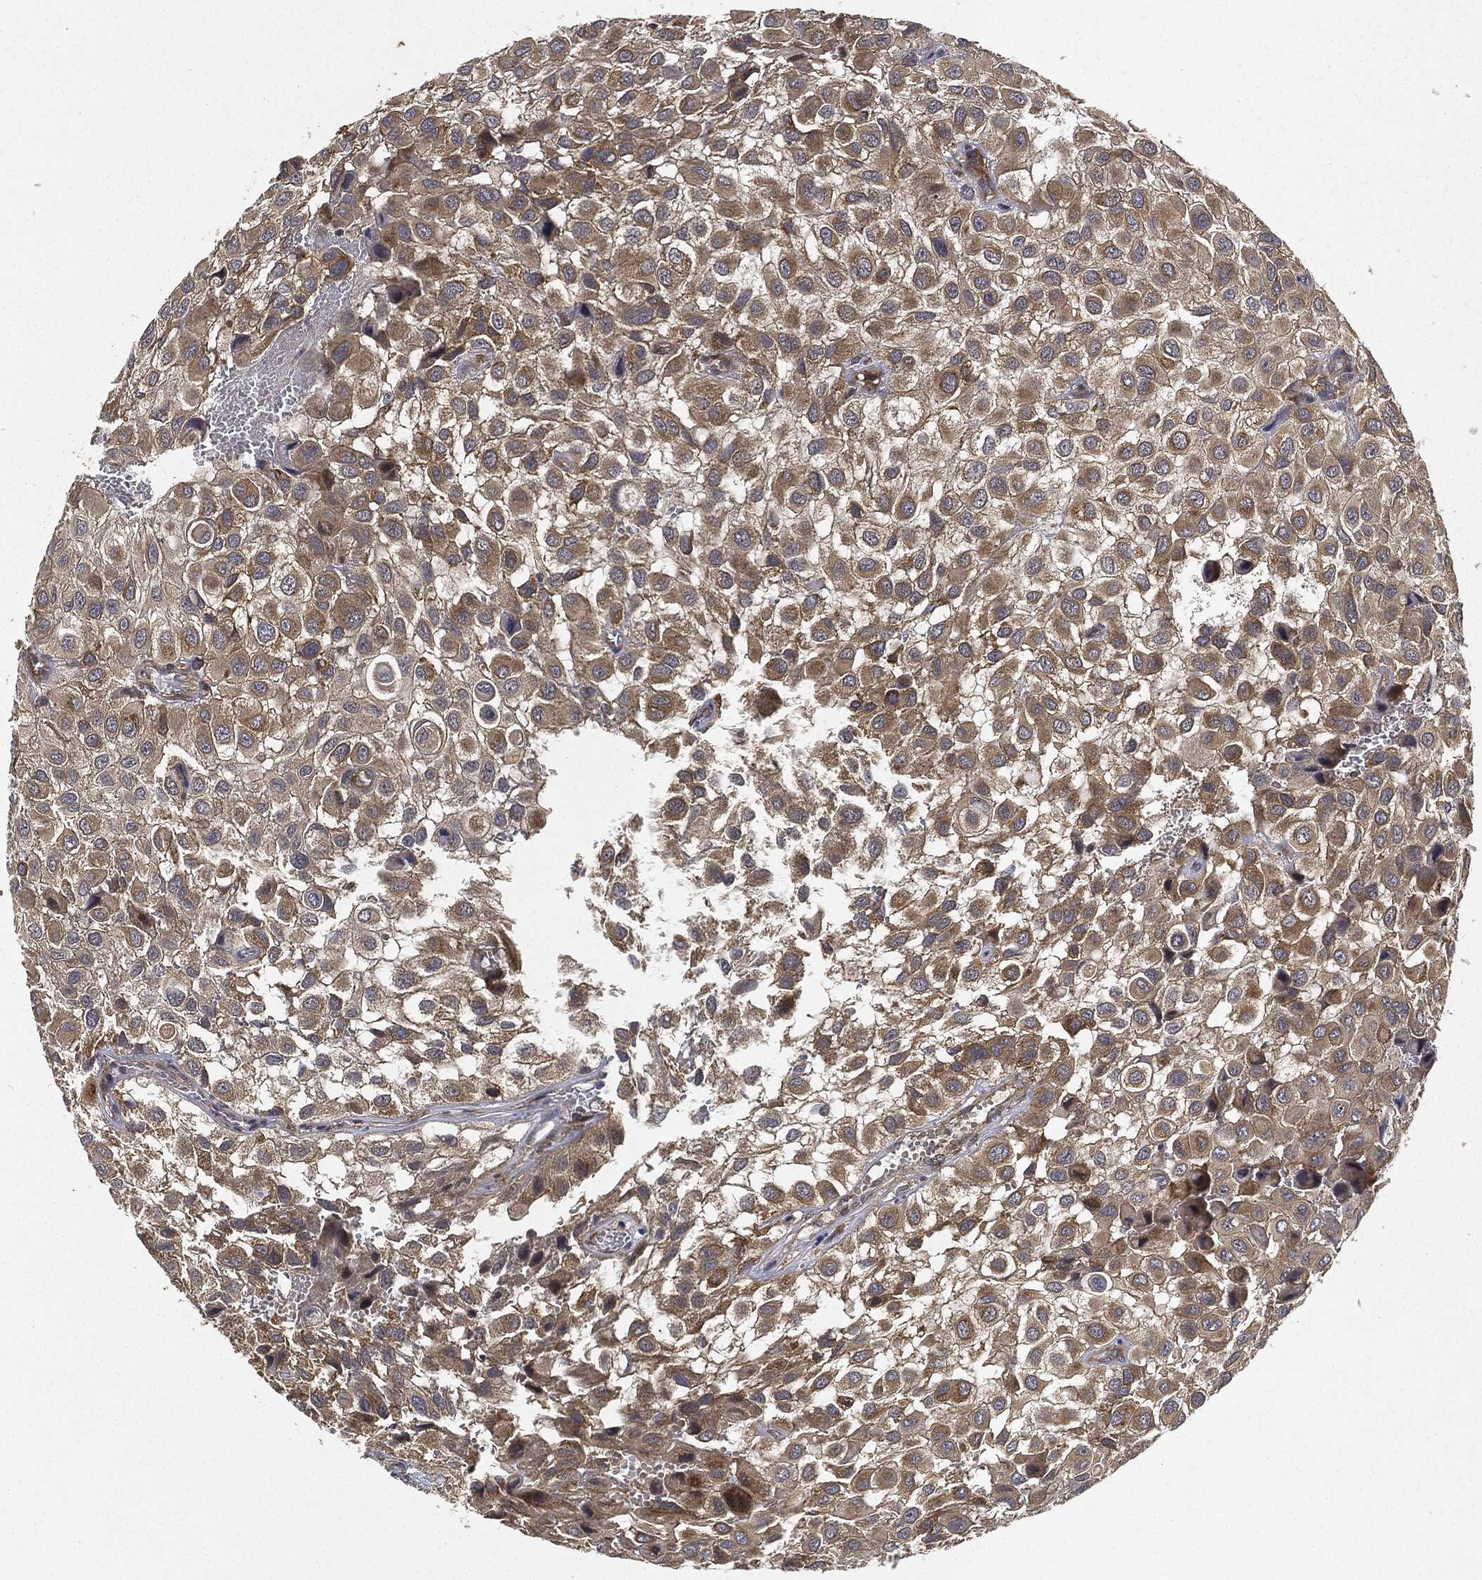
{"staining": {"intensity": "weak", "quantity": ">75%", "location": "cytoplasmic/membranous"}, "tissue": "urothelial cancer", "cell_type": "Tumor cells", "image_type": "cancer", "snomed": [{"axis": "morphology", "description": "Urothelial carcinoma, High grade"}, {"axis": "topography", "description": "Urinary bladder"}], "caption": "DAB immunohistochemical staining of human urothelial carcinoma (high-grade) exhibits weak cytoplasmic/membranous protein positivity in approximately >75% of tumor cells.", "gene": "MLST8", "patient": {"sex": "male", "age": 56}}